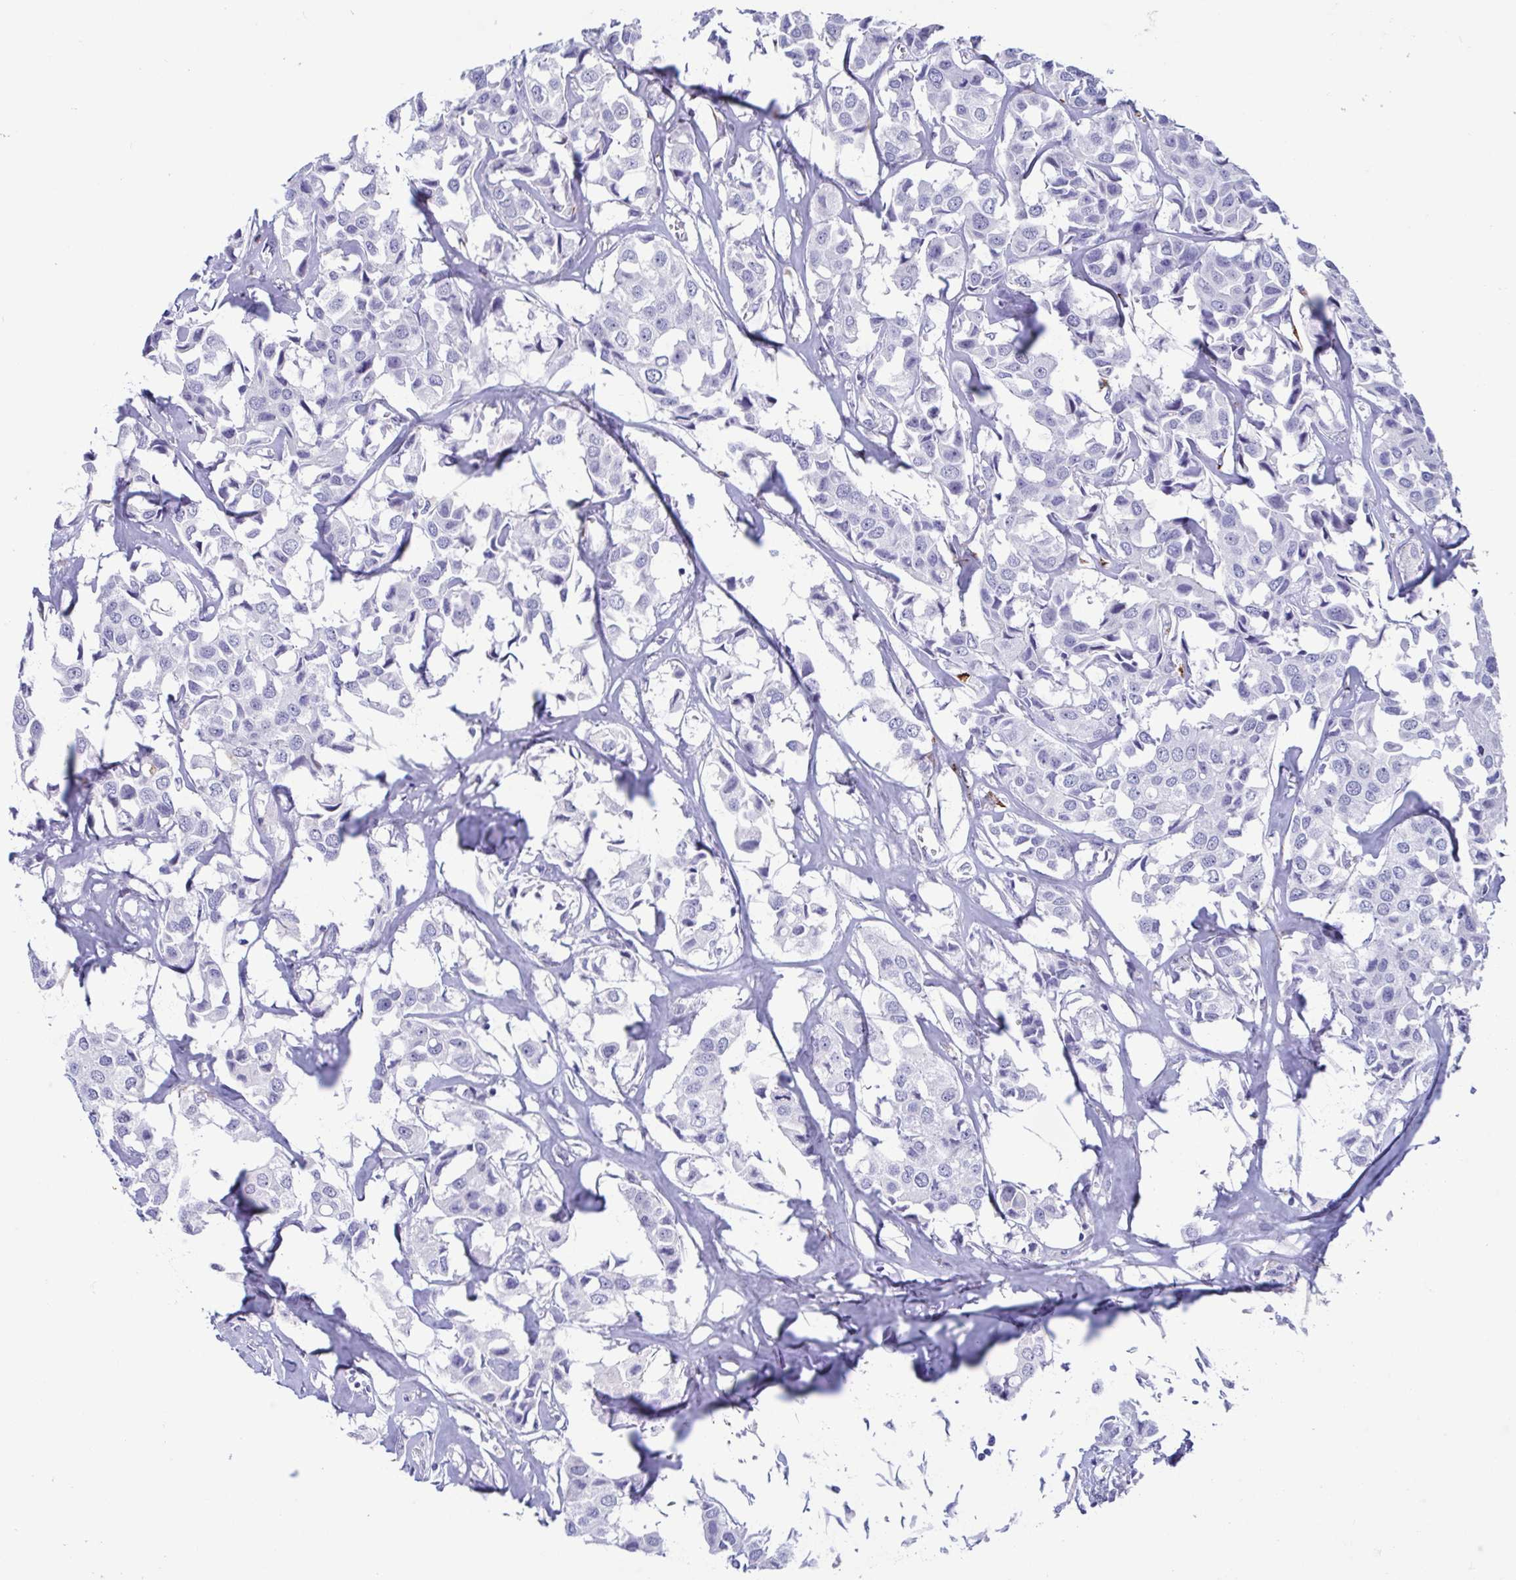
{"staining": {"intensity": "negative", "quantity": "none", "location": "none"}, "tissue": "breast cancer", "cell_type": "Tumor cells", "image_type": "cancer", "snomed": [{"axis": "morphology", "description": "Duct carcinoma"}, {"axis": "topography", "description": "Breast"}], "caption": "This is a micrograph of immunohistochemistry staining of breast cancer, which shows no staining in tumor cells. Brightfield microscopy of immunohistochemistry (IHC) stained with DAB (brown) and hematoxylin (blue), captured at high magnification.", "gene": "PERM1", "patient": {"sex": "female", "age": 80}}